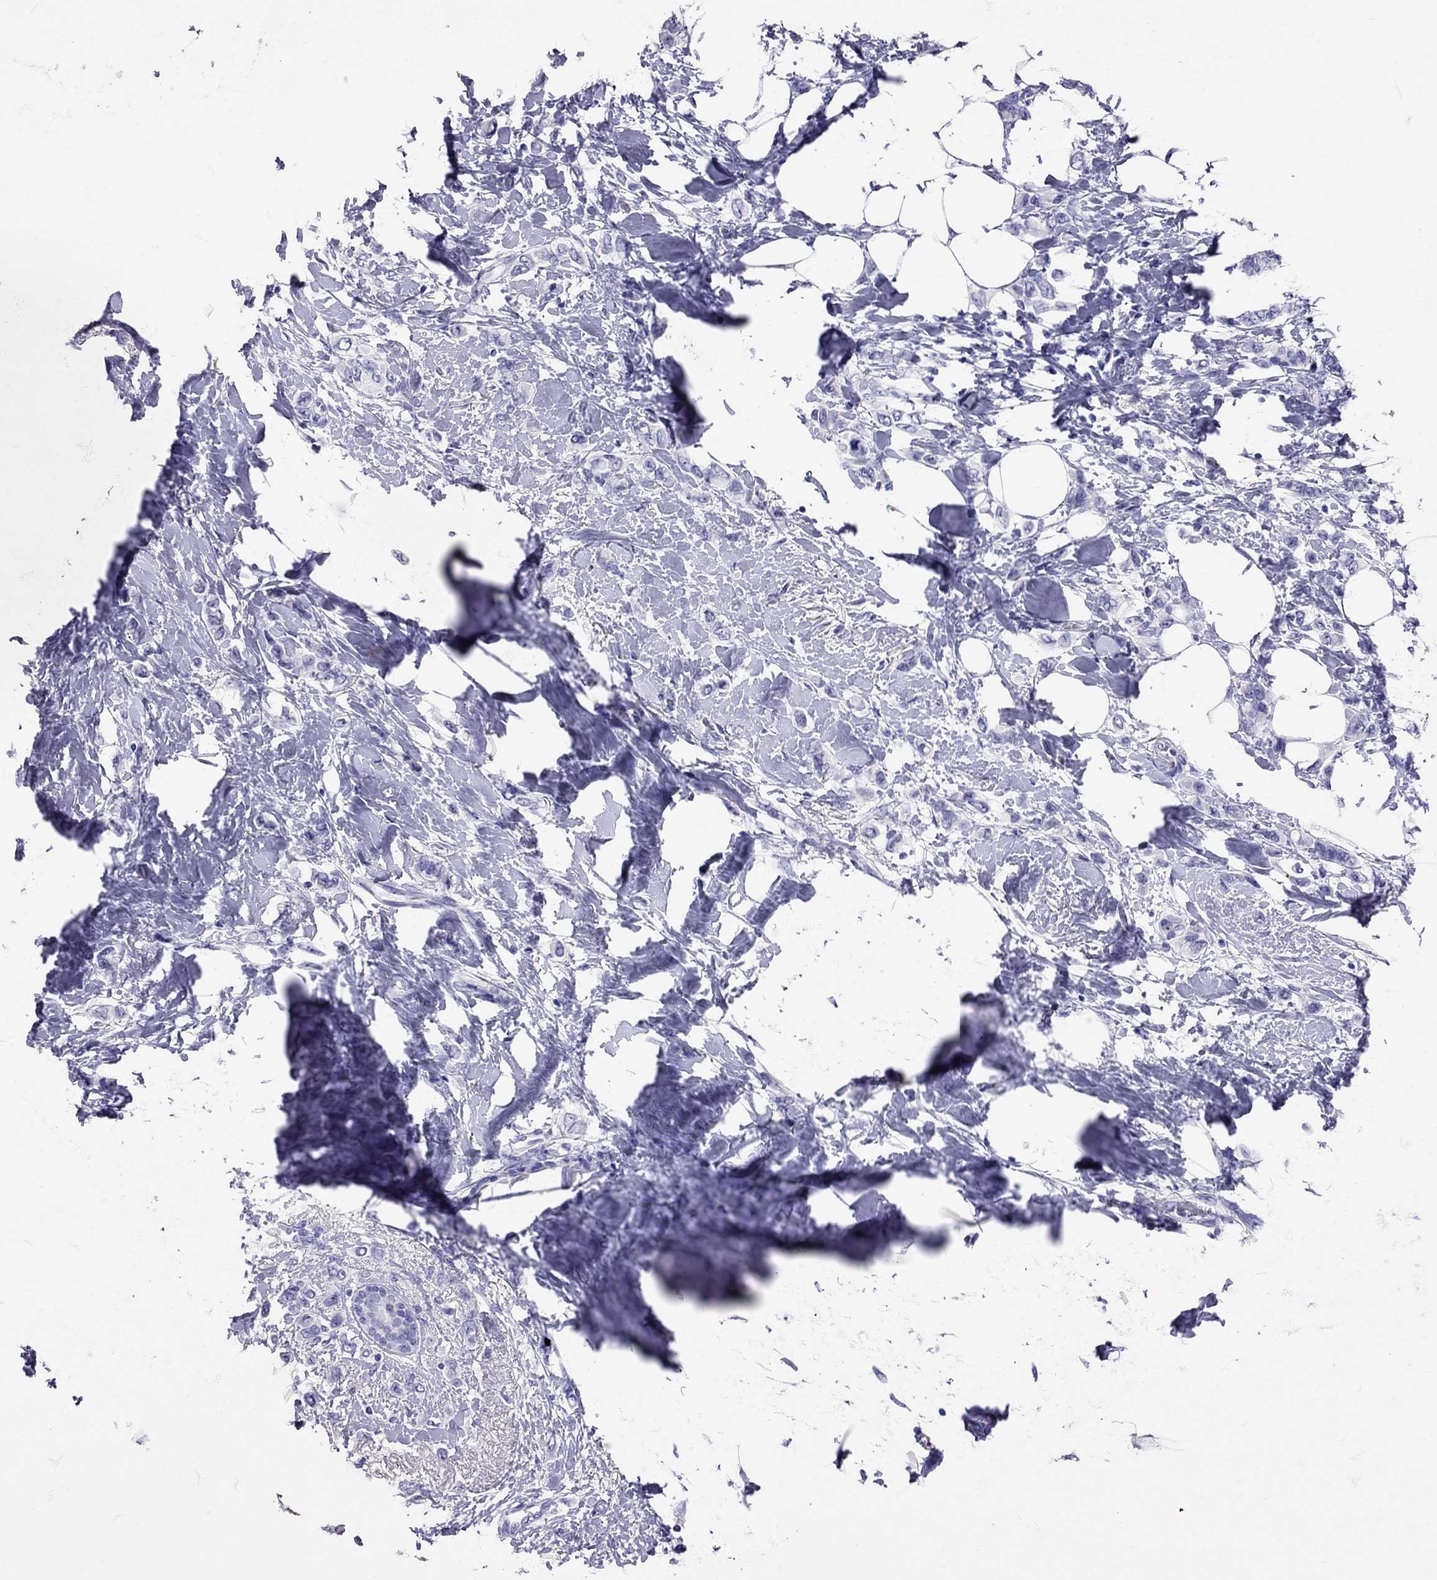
{"staining": {"intensity": "negative", "quantity": "none", "location": "none"}, "tissue": "breast cancer", "cell_type": "Tumor cells", "image_type": "cancer", "snomed": [{"axis": "morphology", "description": "Lobular carcinoma"}, {"axis": "topography", "description": "Breast"}], "caption": "There is no significant staining in tumor cells of breast lobular carcinoma. The staining was performed using DAB to visualize the protein expression in brown, while the nuclei were stained in blue with hematoxylin (Magnification: 20x).", "gene": "AVP", "patient": {"sex": "female", "age": 66}}